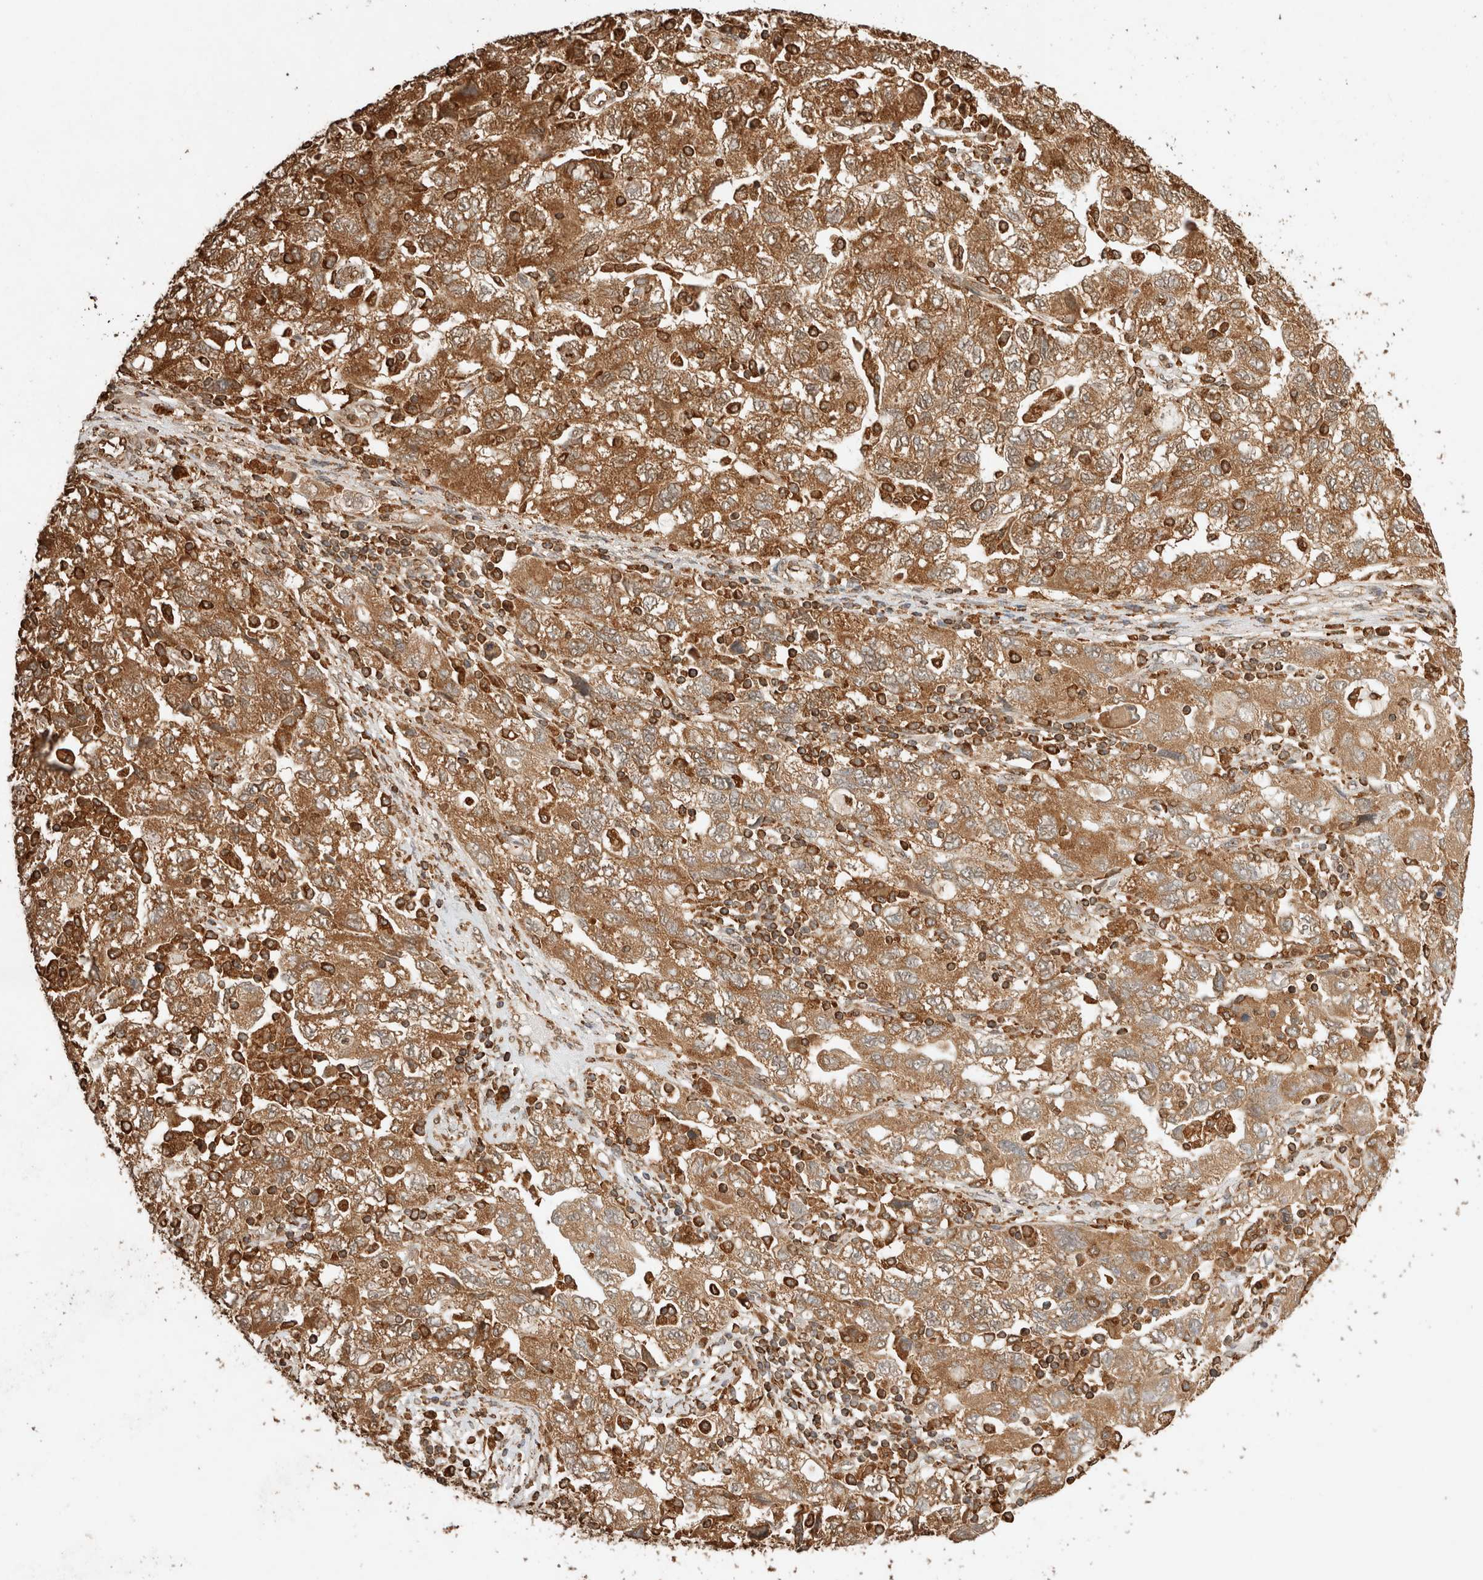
{"staining": {"intensity": "moderate", "quantity": ">75%", "location": "cytoplasmic/membranous"}, "tissue": "ovarian cancer", "cell_type": "Tumor cells", "image_type": "cancer", "snomed": [{"axis": "morphology", "description": "Carcinoma, NOS"}, {"axis": "morphology", "description": "Cystadenocarcinoma, serous, NOS"}, {"axis": "topography", "description": "Ovary"}], "caption": "Ovarian cancer (serous cystadenocarcinoma) stained with immunohistochemistry demonstrates moderate cytoplasmic/membranous expression in about >75% of tumor cells.", "gene": "ERAP1", "patient": {"sex": "female", "age": 69}}